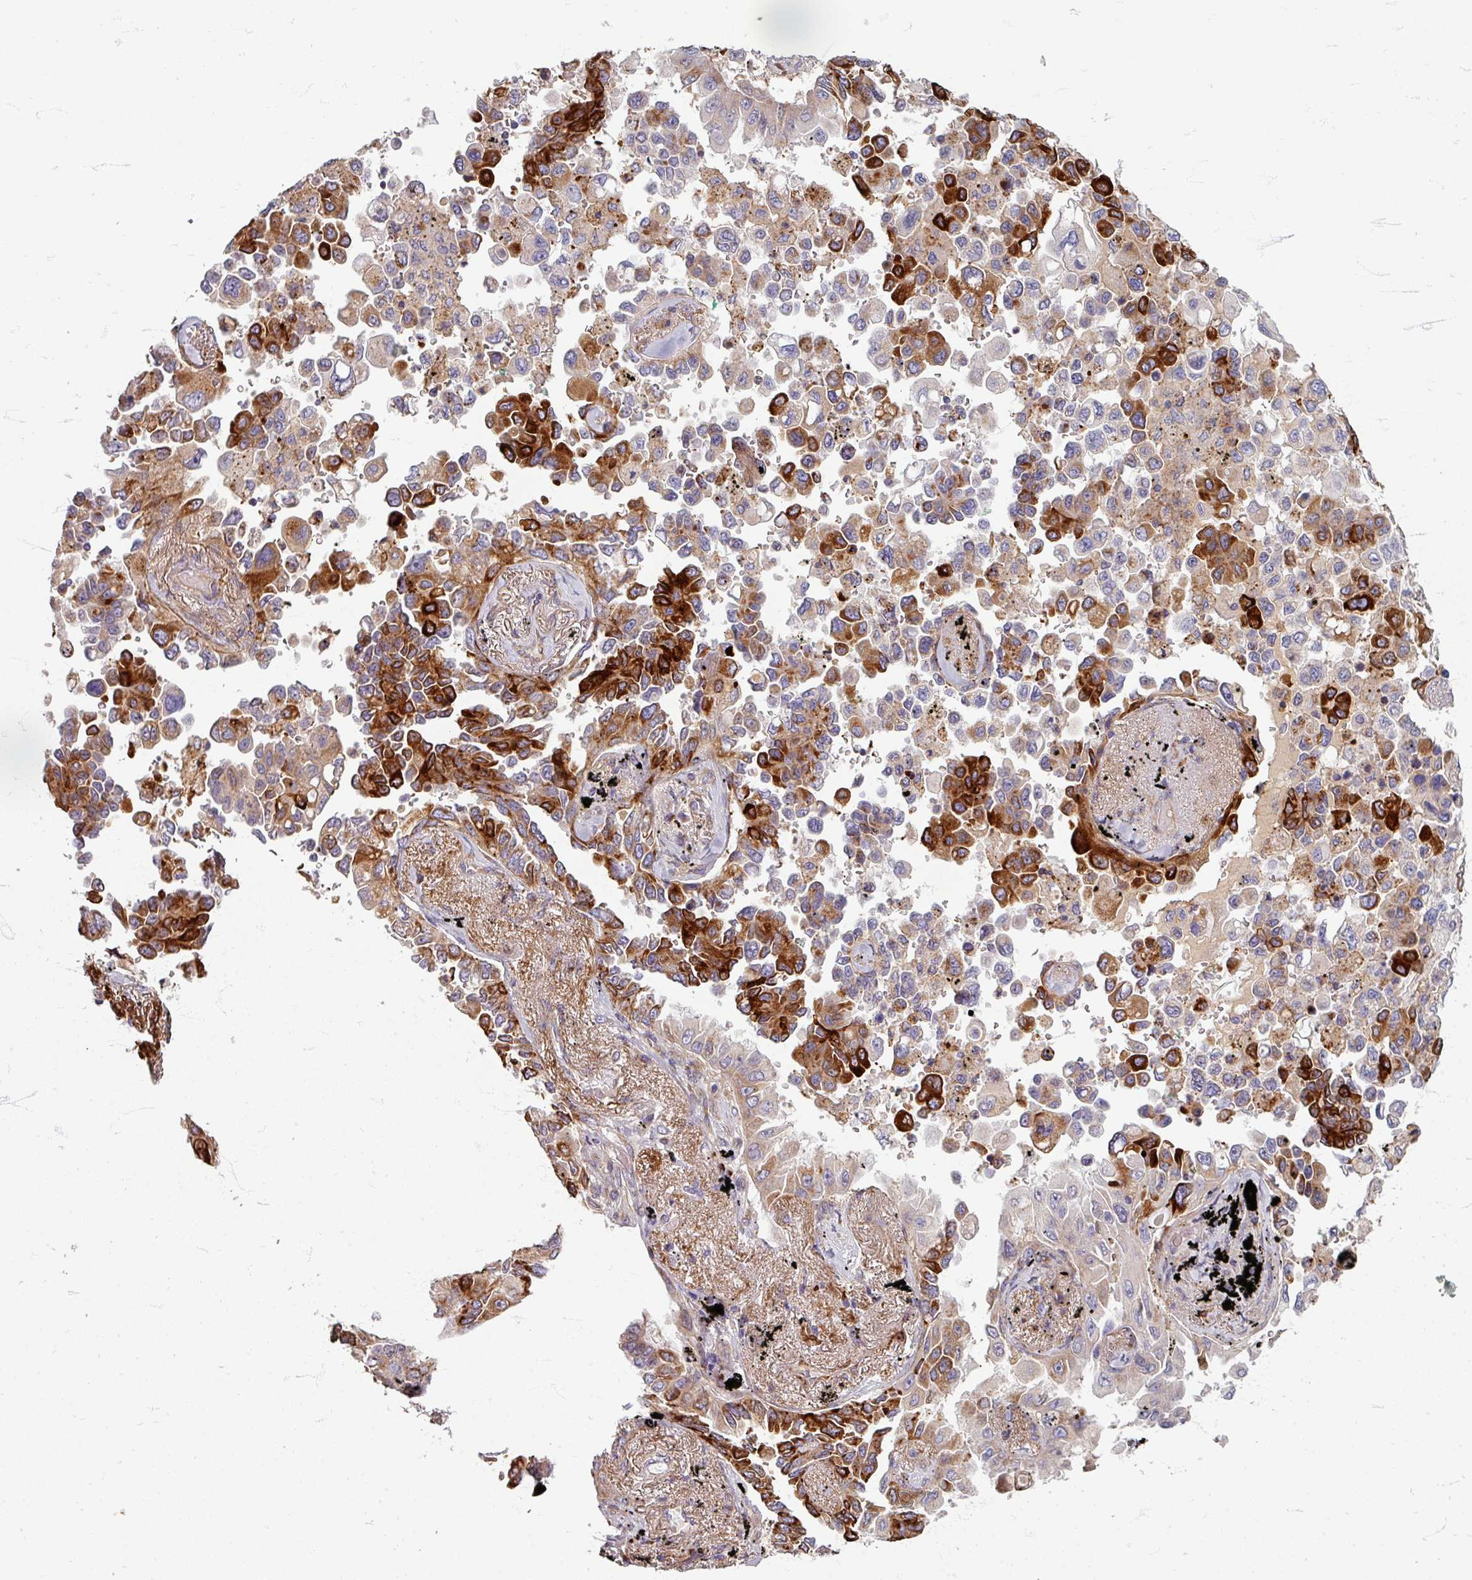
{"staining": {"intensity": "strong", "quantity": "25%-75%", "location": "cytoplasmic/membranous"}, "tissue": "lung cancer", "cell_type": "Tumor cells", "image_type": "cancer", "snomed": [{"axis": "morphology", "description": "Adenocarcinoma, NOS"}, {"axis": "topography", "description": "Lung"}], "caption": "A high-resolution micrograph shows immunohistochemistry staining of lung cancer (adenocarcinoma), which displays strong cytoplasmic/membranous expression in approximately 25%-75% of tumor cells.", "gene": "GABARAPL1", "patient": {"sex": "female", "age": 67}}